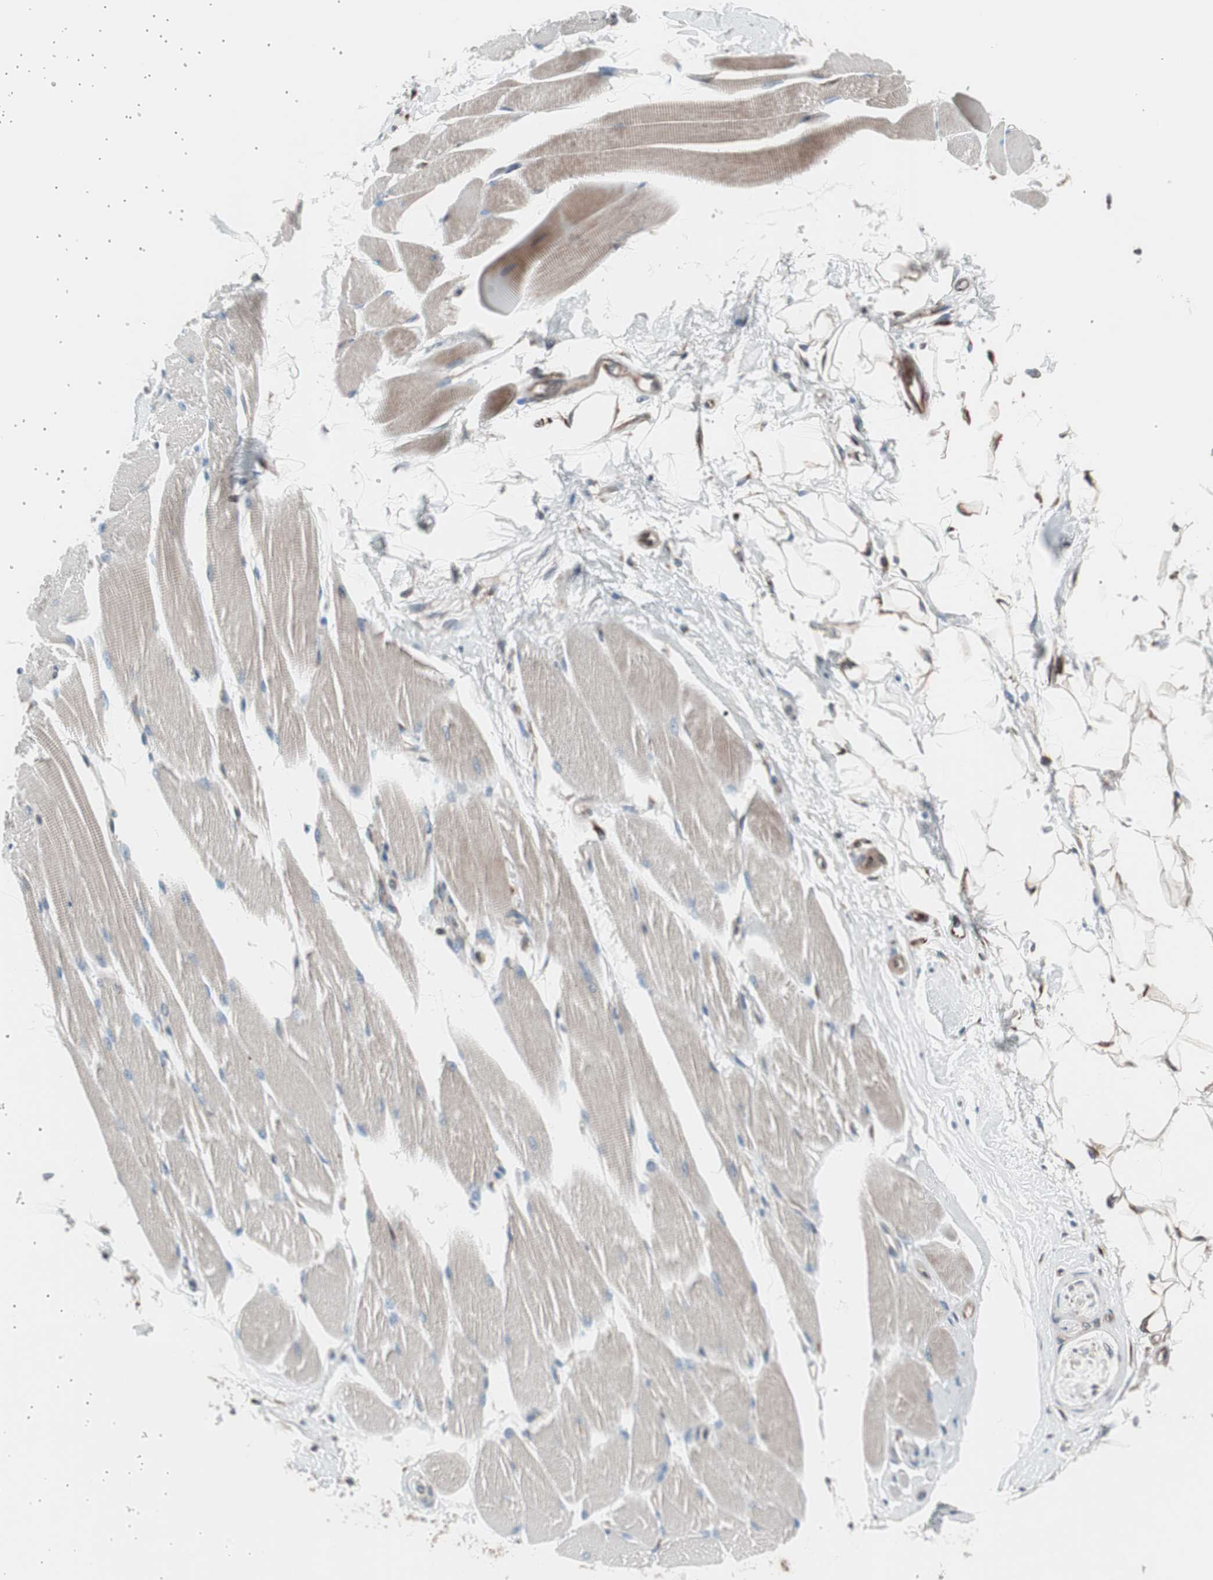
{"staining": {"intensity": "weak", "quantity": "25%-75%", "location": "cytoplasmic/membranous"}, "tissue": "skeletal muscle", "cell_type": "Myocytes", "image_type": "normal", "snomed": [{"axis": "morphology", "description": "Normal tissue, NOS"}, {"axis": "topography", "description": "Skeletal muscle"}, {"axis": "topography", "description": "Peripheral nerve tissue"}], "caption": "Myocytes exhibit low levels of weak cytoplasmic/membranous staining in approximately 25%-75% of cells in normal skeletal muscle. (DAB IHC with brightfield microscopy, high magnification).", "gene": "SEC31A", "patient": {"sex": "female", "age": 84}}